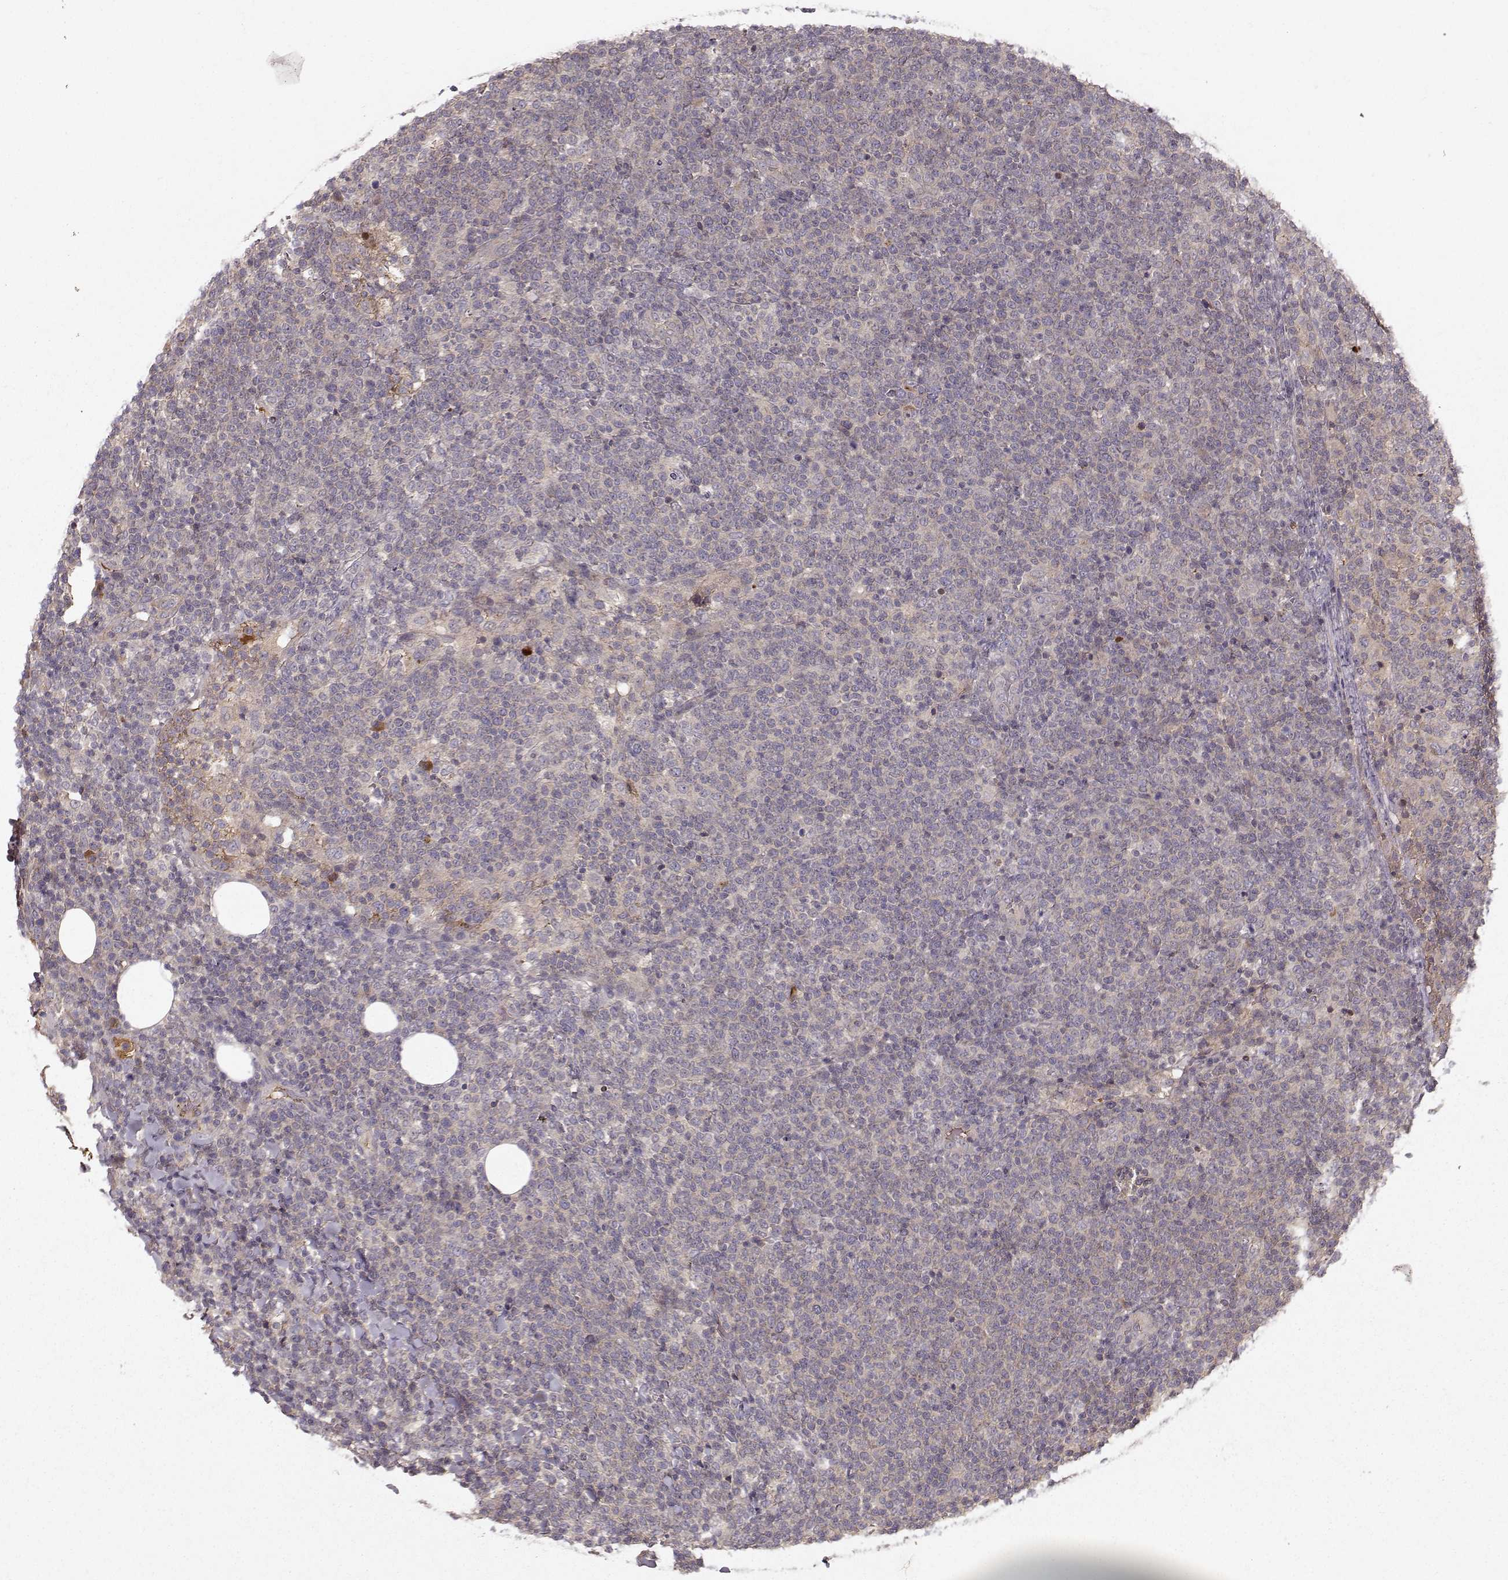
{"staining": {"intensity": "negative", "quantity": "none", "location": "none"}, "tissue": "lymphoma", "cell_type": "Tumor cells", "image_type": "cancer", "snomed": [{"axis": "morphology", "description": "Malignant lymphoma, non-Hodgkin's type, High grade"}, {"axis": "topography", "description": "Lymph node"}], "caption": "The IHC image has no significant staining in tumor cells of malignant lymphoma, non-Hodgkin's type (high-grade) tissue. The staining was performed using DAB (3,3'-diaminobenzidine) to visualize the protein expression in brown, while the nuclei were stained in blue with hematoxylin (Magnification: 20x).", "gene": "WNT6", "patient": {"sex": "male", "age": 61}}